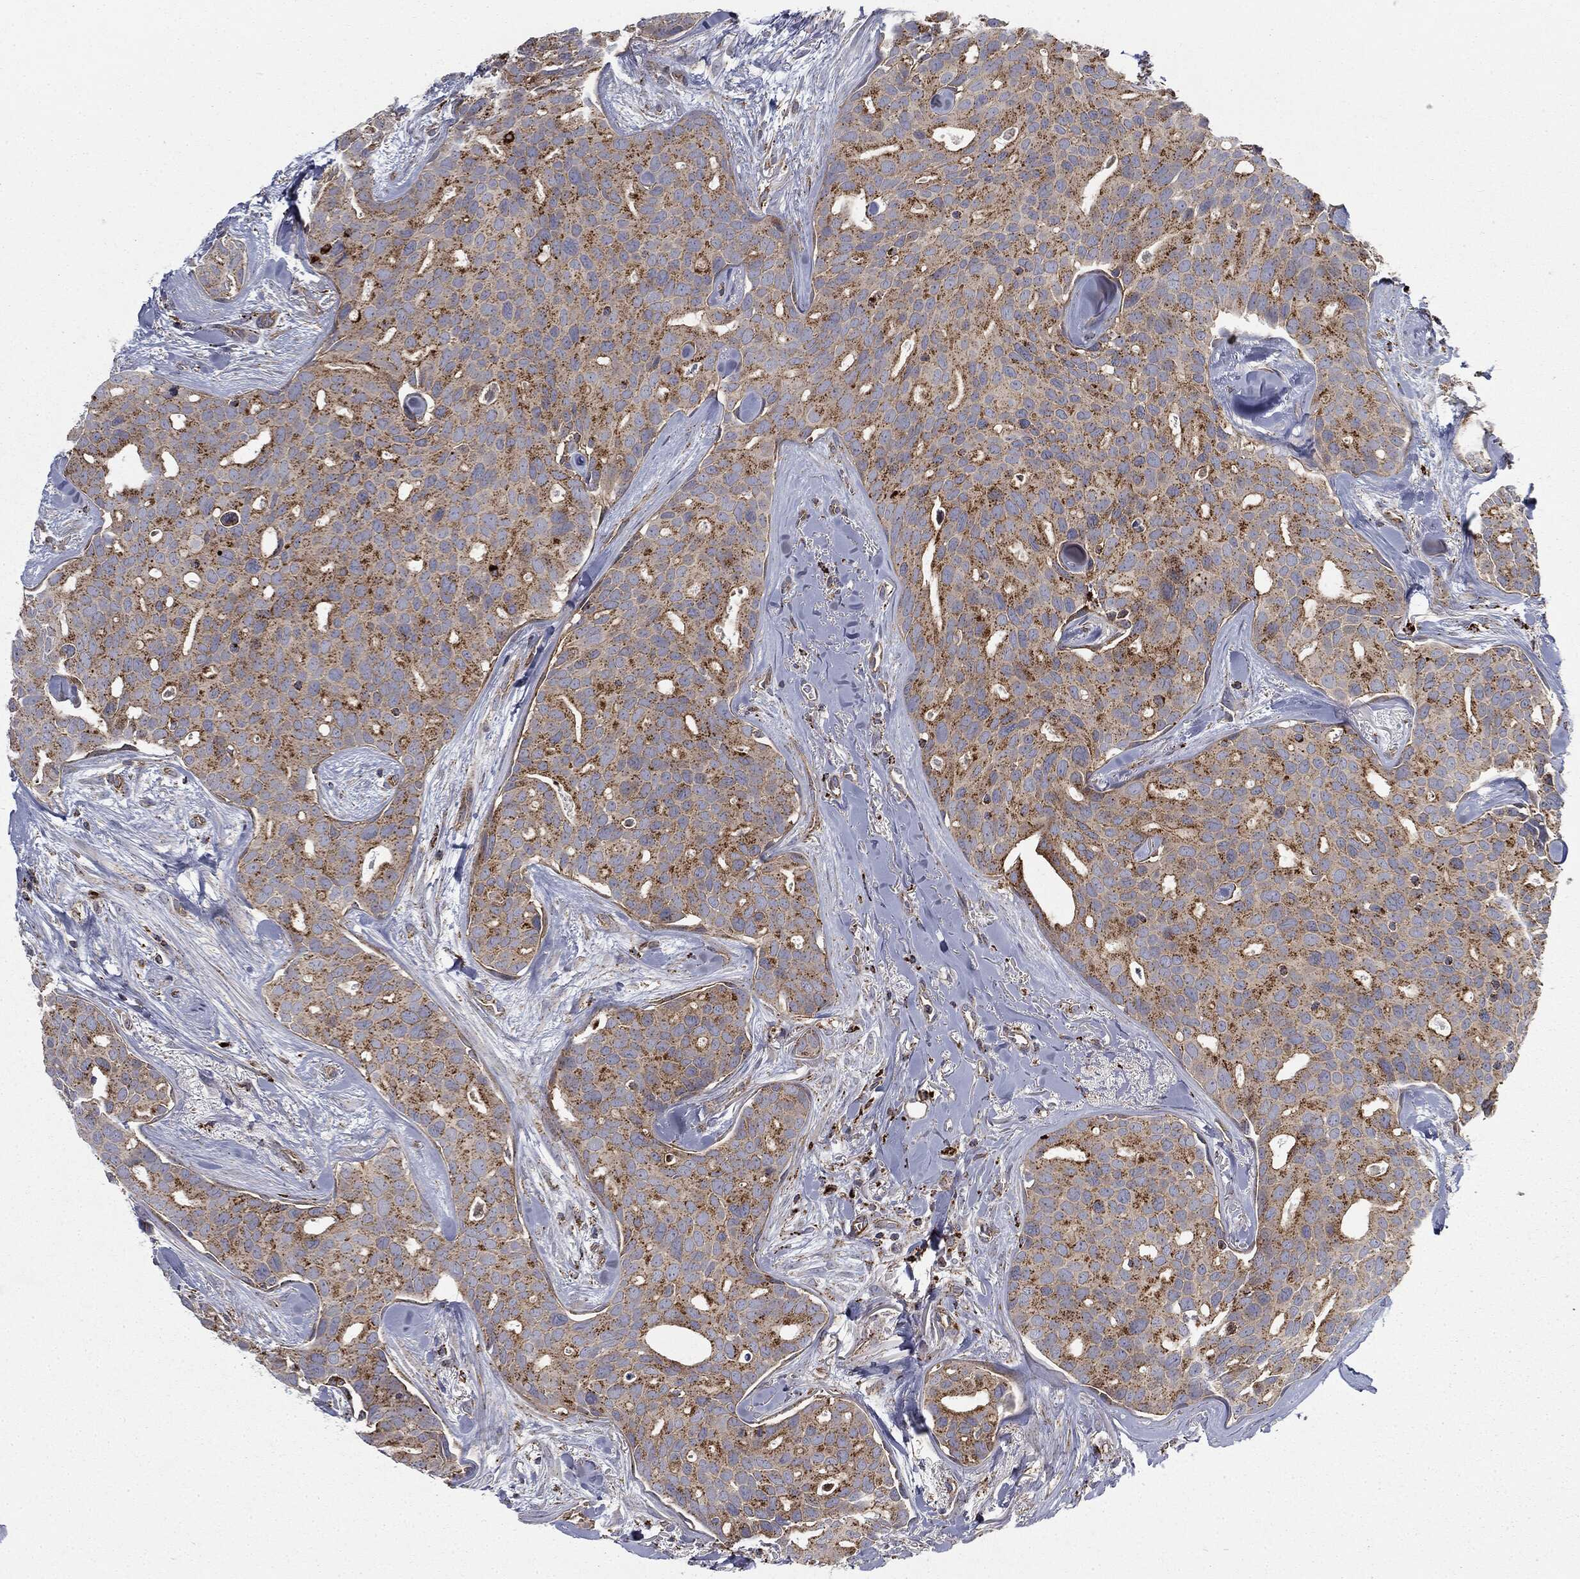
{"staining": {"intensity": "moderate", "quantity": ">75%", "location": "cytoplasmic/membranous"}, "tissue": "breast cancer", "cell_type": "Tumor cells", "image_type": "cancer", "snomed": [{"axis": "morphology", "description": "Duct carcinoma"}, {"axis": "topography", "description": "Breast"}], "caption": "A histopathology image of human invasive ductal carcinoma (breast) stained for a protein displays moderate cytoplasmic/membranous brown staining in tumor cells.", "gene": "CTSA", "patient": {"sex": "female", "age": 54}}